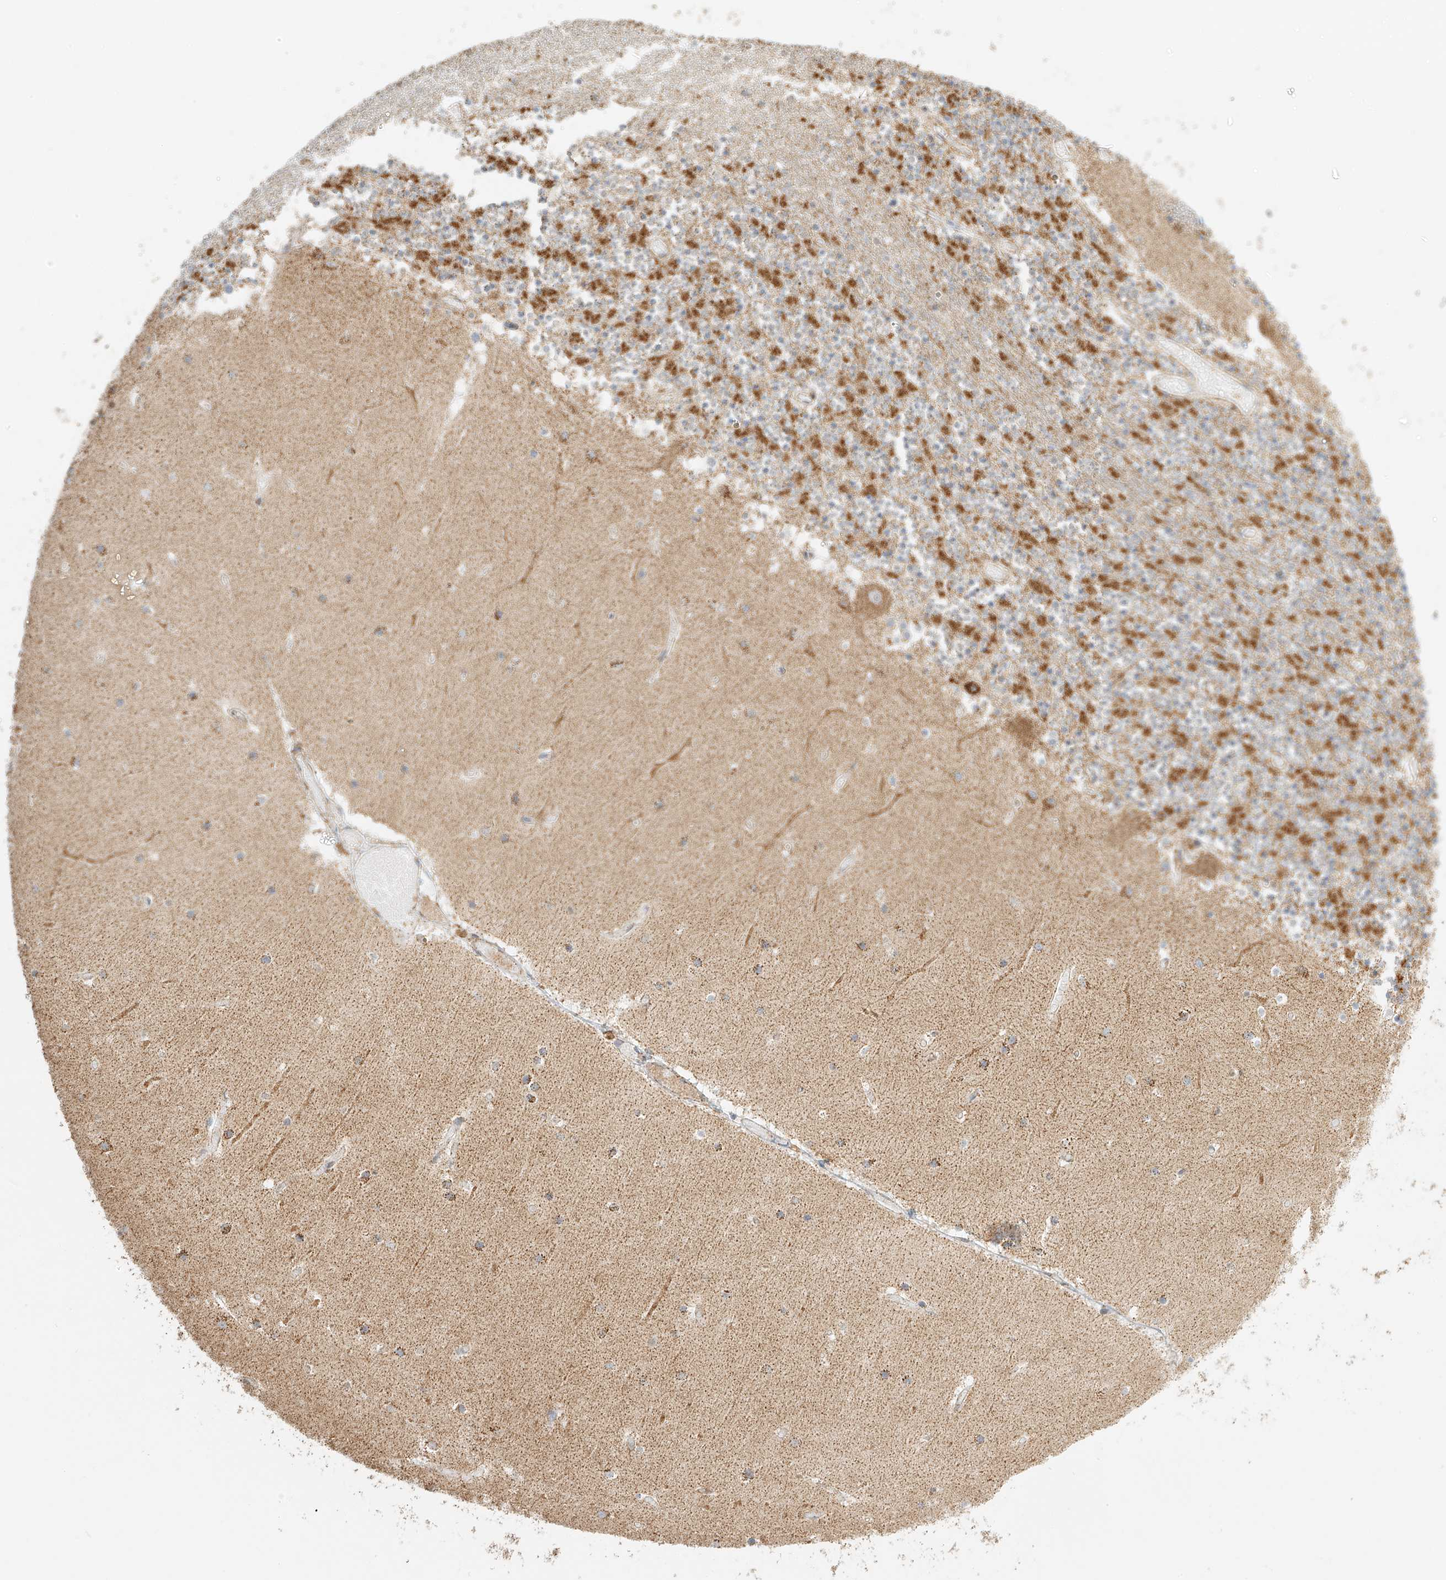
{"staining": {"intensity": "moderate", "quantity": "<25%", "location": "cytoplasmic/membranous"}, "tissue": "cerebellum", "cell_type": "Cells in granular layer", "image_type": "normal", "snomed": [{"axis": "morphology", "description": "Normal tissue, NOS"}, {"axis": "topography", "description": "Cerebellum"}], "caption": "A brown stain highlights moderate cytoplasmic/membranous expression of a protein in cells in granular layer of unremarkable cerebellum. (brown staining indicates protein expression, while blue staining denotes nuclei).", "gene": "MIPEP", "patient": {"sex": "female", "age": 28}}